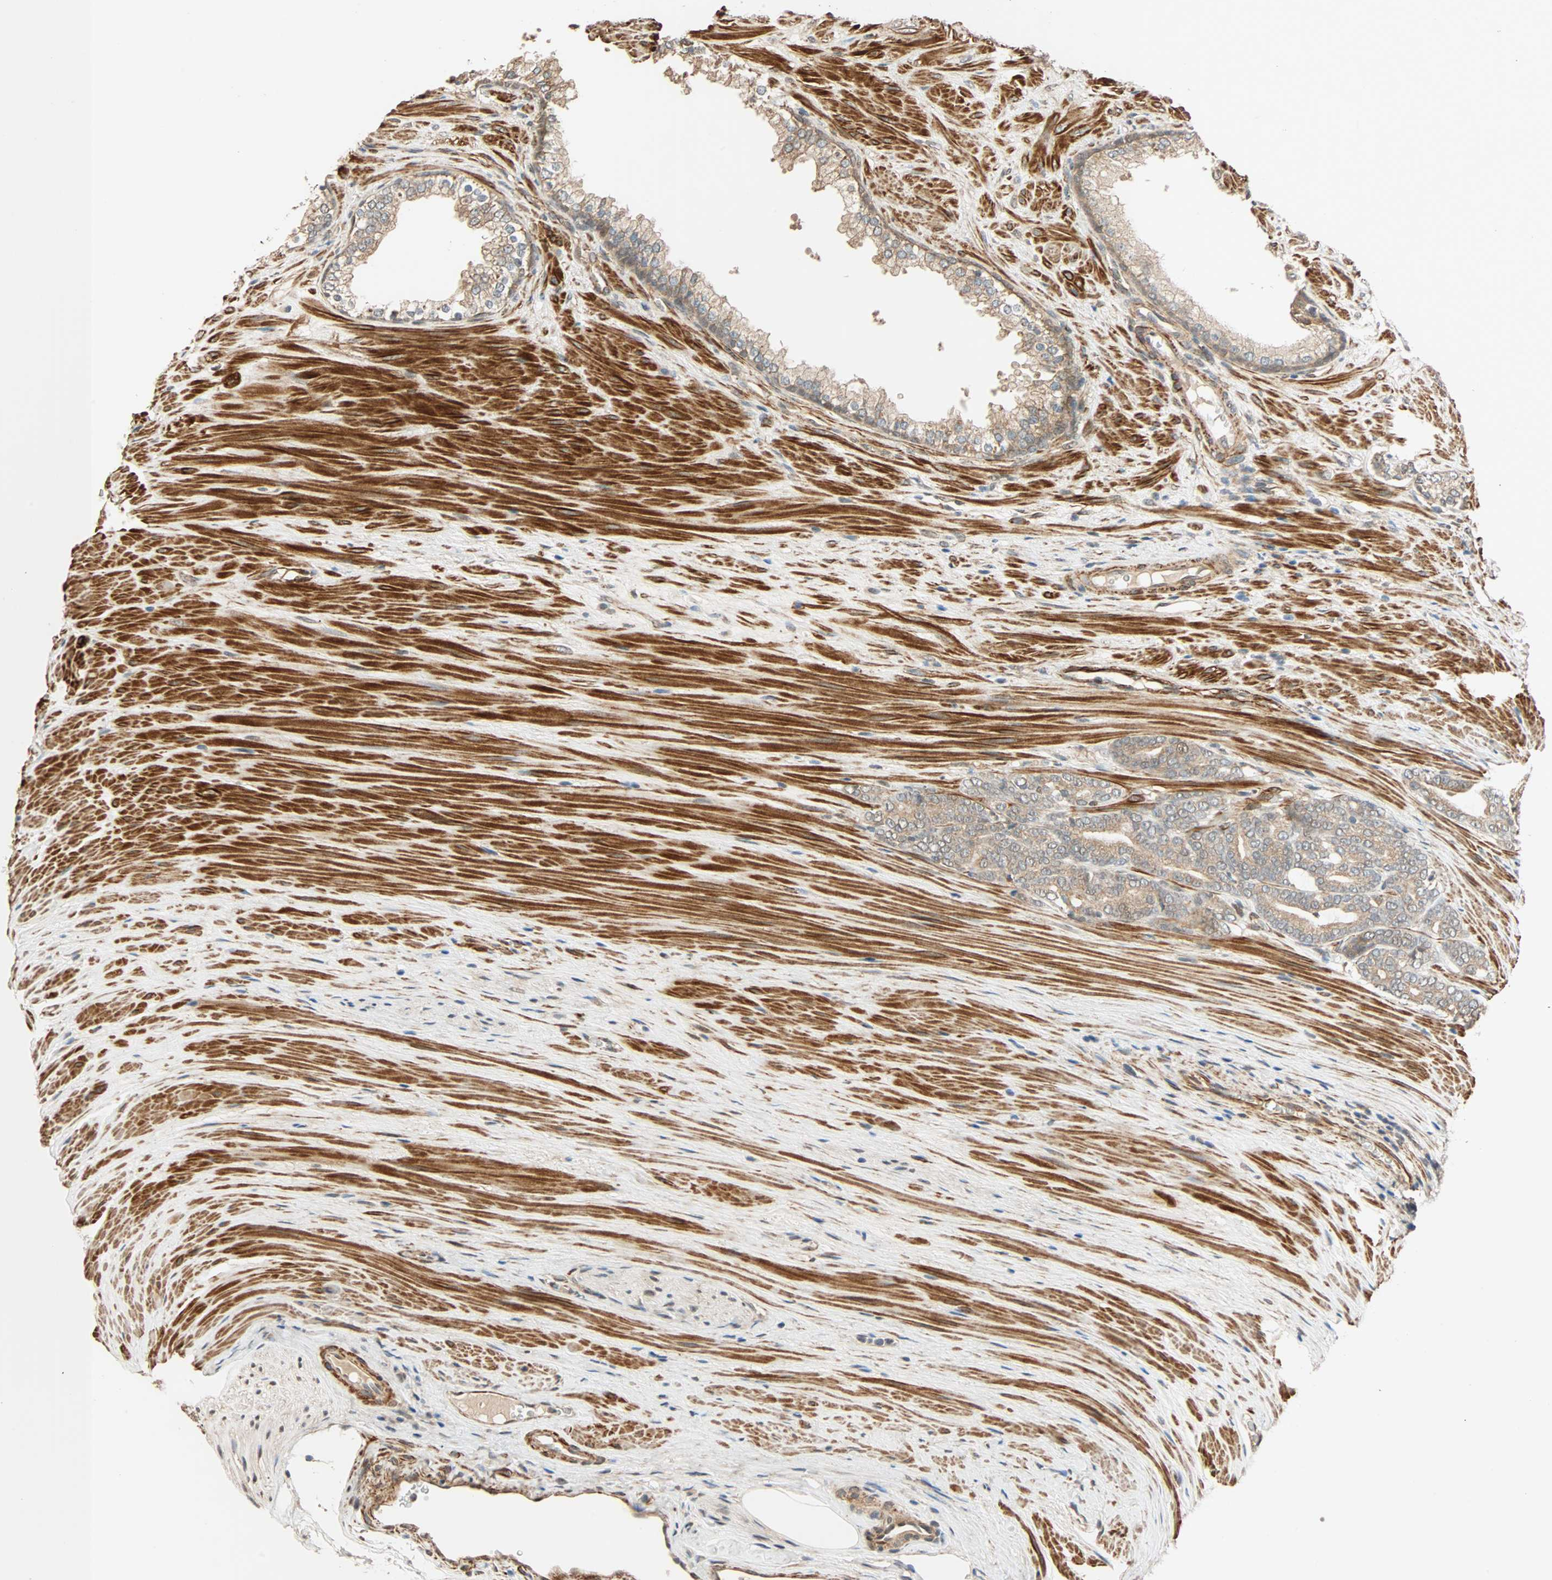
{"staining": {"intensity": "weak", "quantity": "25%-75%", "location": "cytoplasmic/membranous"}, "tissue": "prostate cancer", "cell_type": "Tumor cells", "image_type": "cancer", "snomed": [{"axis": "morphology", "description": "Adenocarcinoma, Low grade"}, {"axis": "topography", "description": "Prostate"}], "caption": "The micrograph exhibits immunohistochemical staining of low-grade adenocarcinoma (prostate). There is weak cytoplasmic/membranous staining is appreciated in approximately 25%-75% of tumor cells. (brown staining indicates protein expression, while blue staining denotes nuclei).", "gene": "QSER1", "patient": {"sex": "male", "age": 58}}